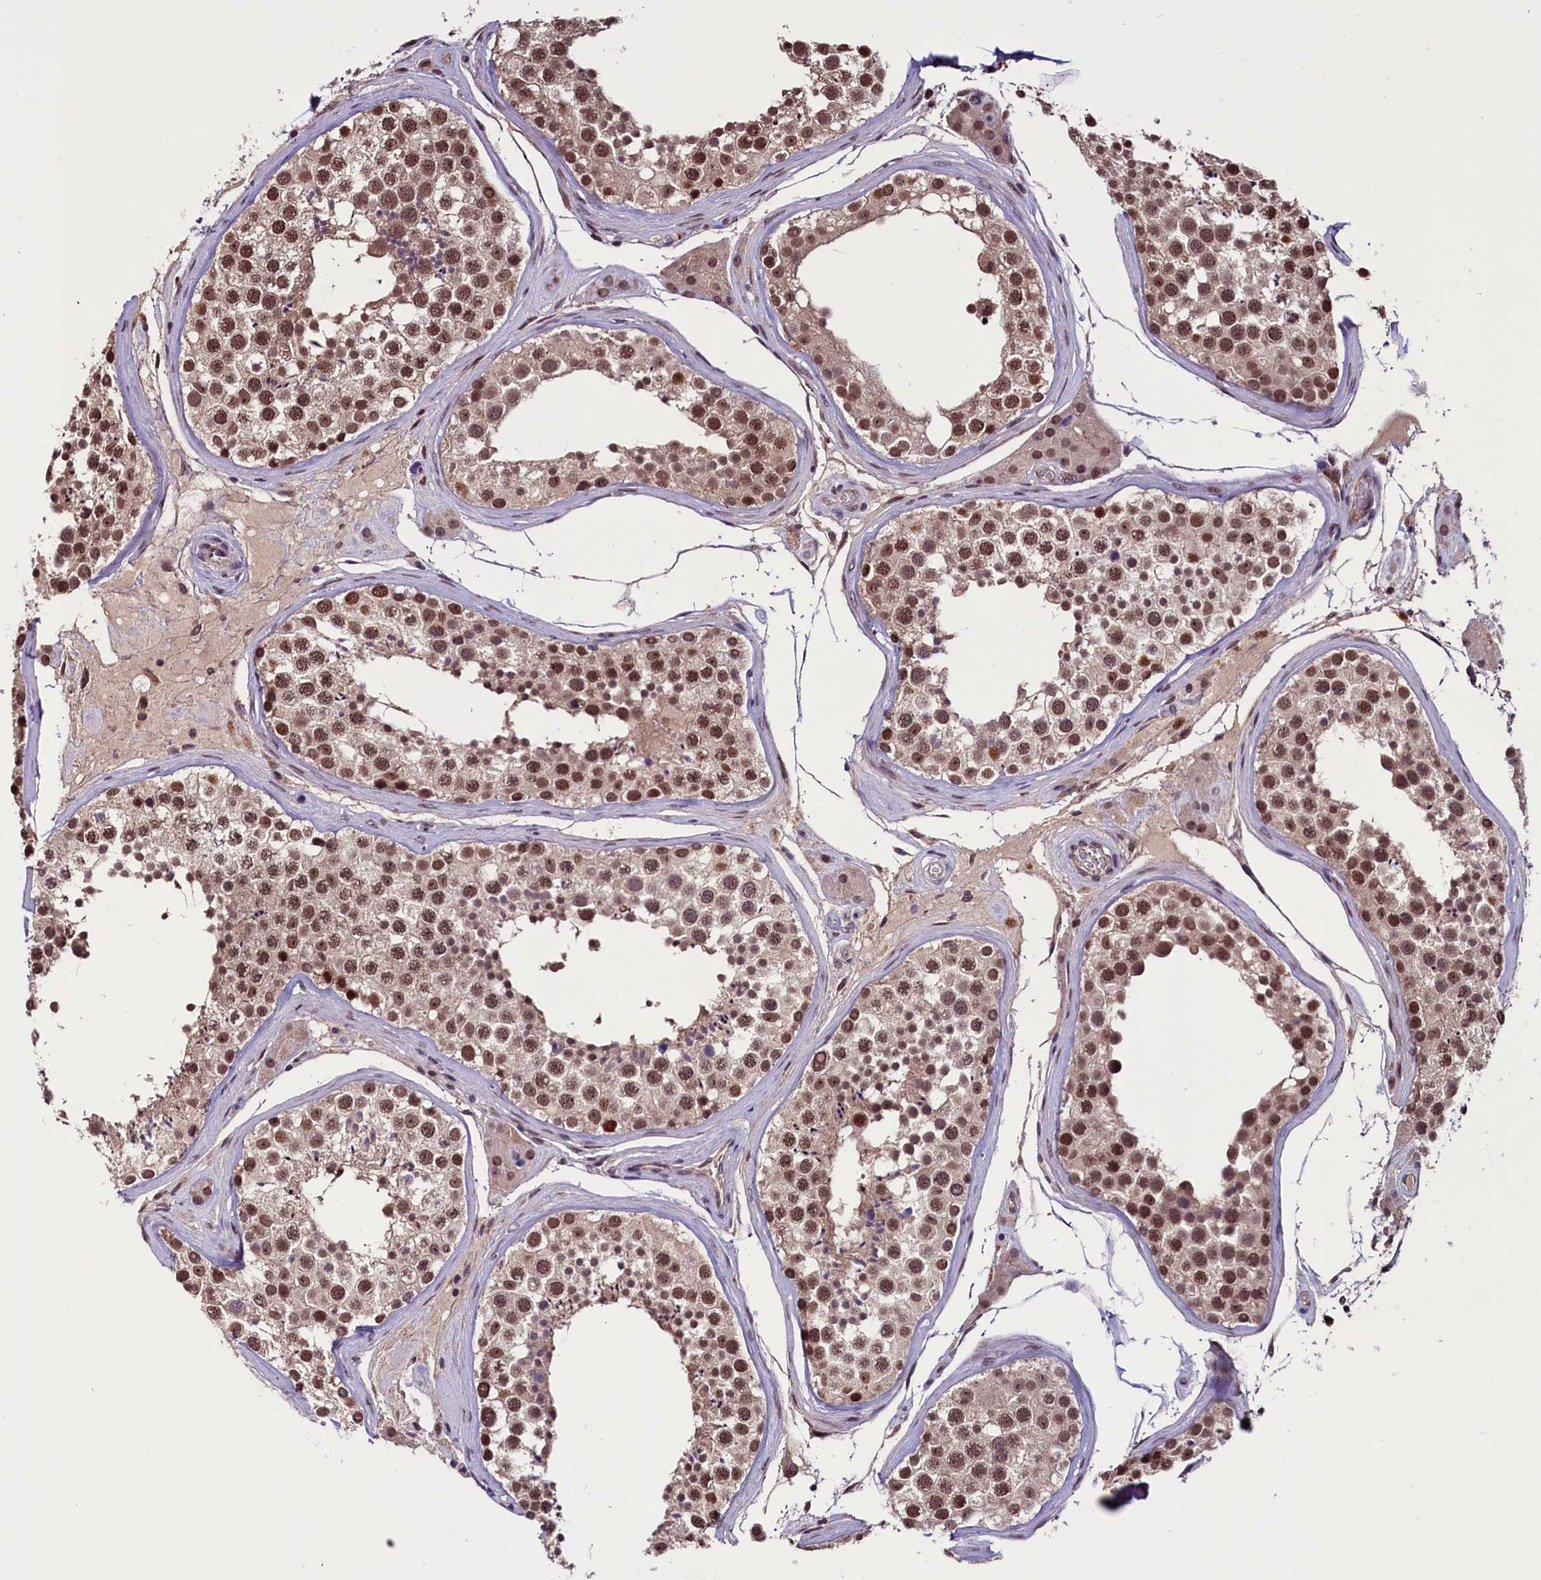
{"staining": {"intensity": "strong", "quantity": ">75%", "location": "nuclear"}, "tissue": "testis", "cell_type": "Cells in seminiferous ducts", "image_type": "normal", "snomed": [{"axis": "morphology", "description": "Normal tissue, NOS"}, {"axis": "topography", "description": "Testis"}], "caption": "The photomicrograph demonstrates a brown stain indicating the presence of a protein in the nuclear of cells in seminiferous ducts in testis.", "gene": "RNMT", "patient": {"sex": "male", "age": 46}}